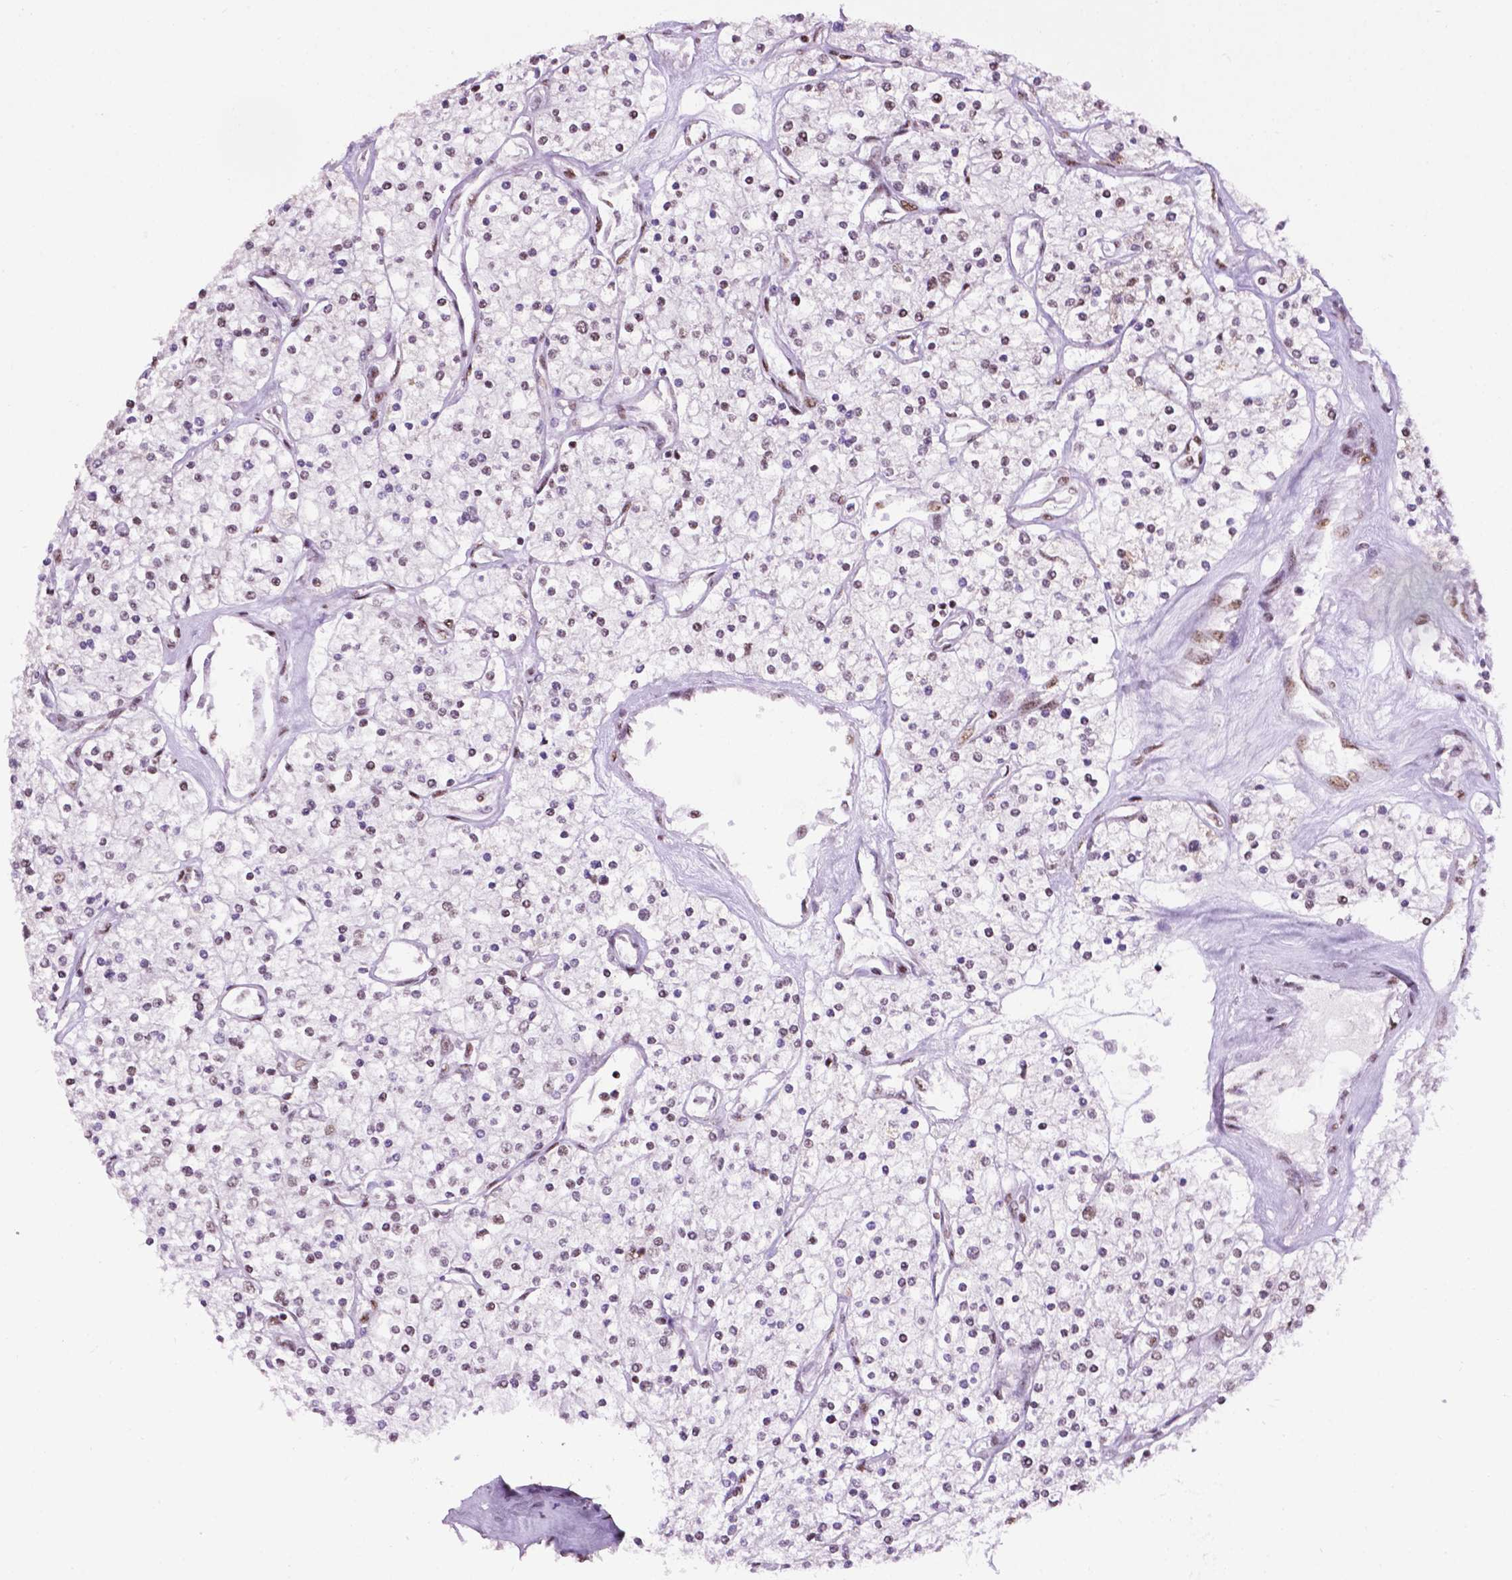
{"staining": {"intensity": "weak", "quantity": "<25%", "location": "nuclear"}, "tissue": "renal cancer", "cell_type": "Tumor cells", "image_type": "cancer", "snomed": [{"axis": "morphology", "description": "Adenocarcinoma, NOS"}, {"axis": "topography", "description": "Kidney"}], "caption": "A micrograph of renal adenocarcinoma stained for a protein exhibits no brown staining in tumor cells. The staining is performed using DAB (3,3'-diaminobenzidine) brown chromogen with nuclei counter-stained in using hematoxylin.", "gene": "CCAR2", "patient": {"sex": "male", "age": 80}}